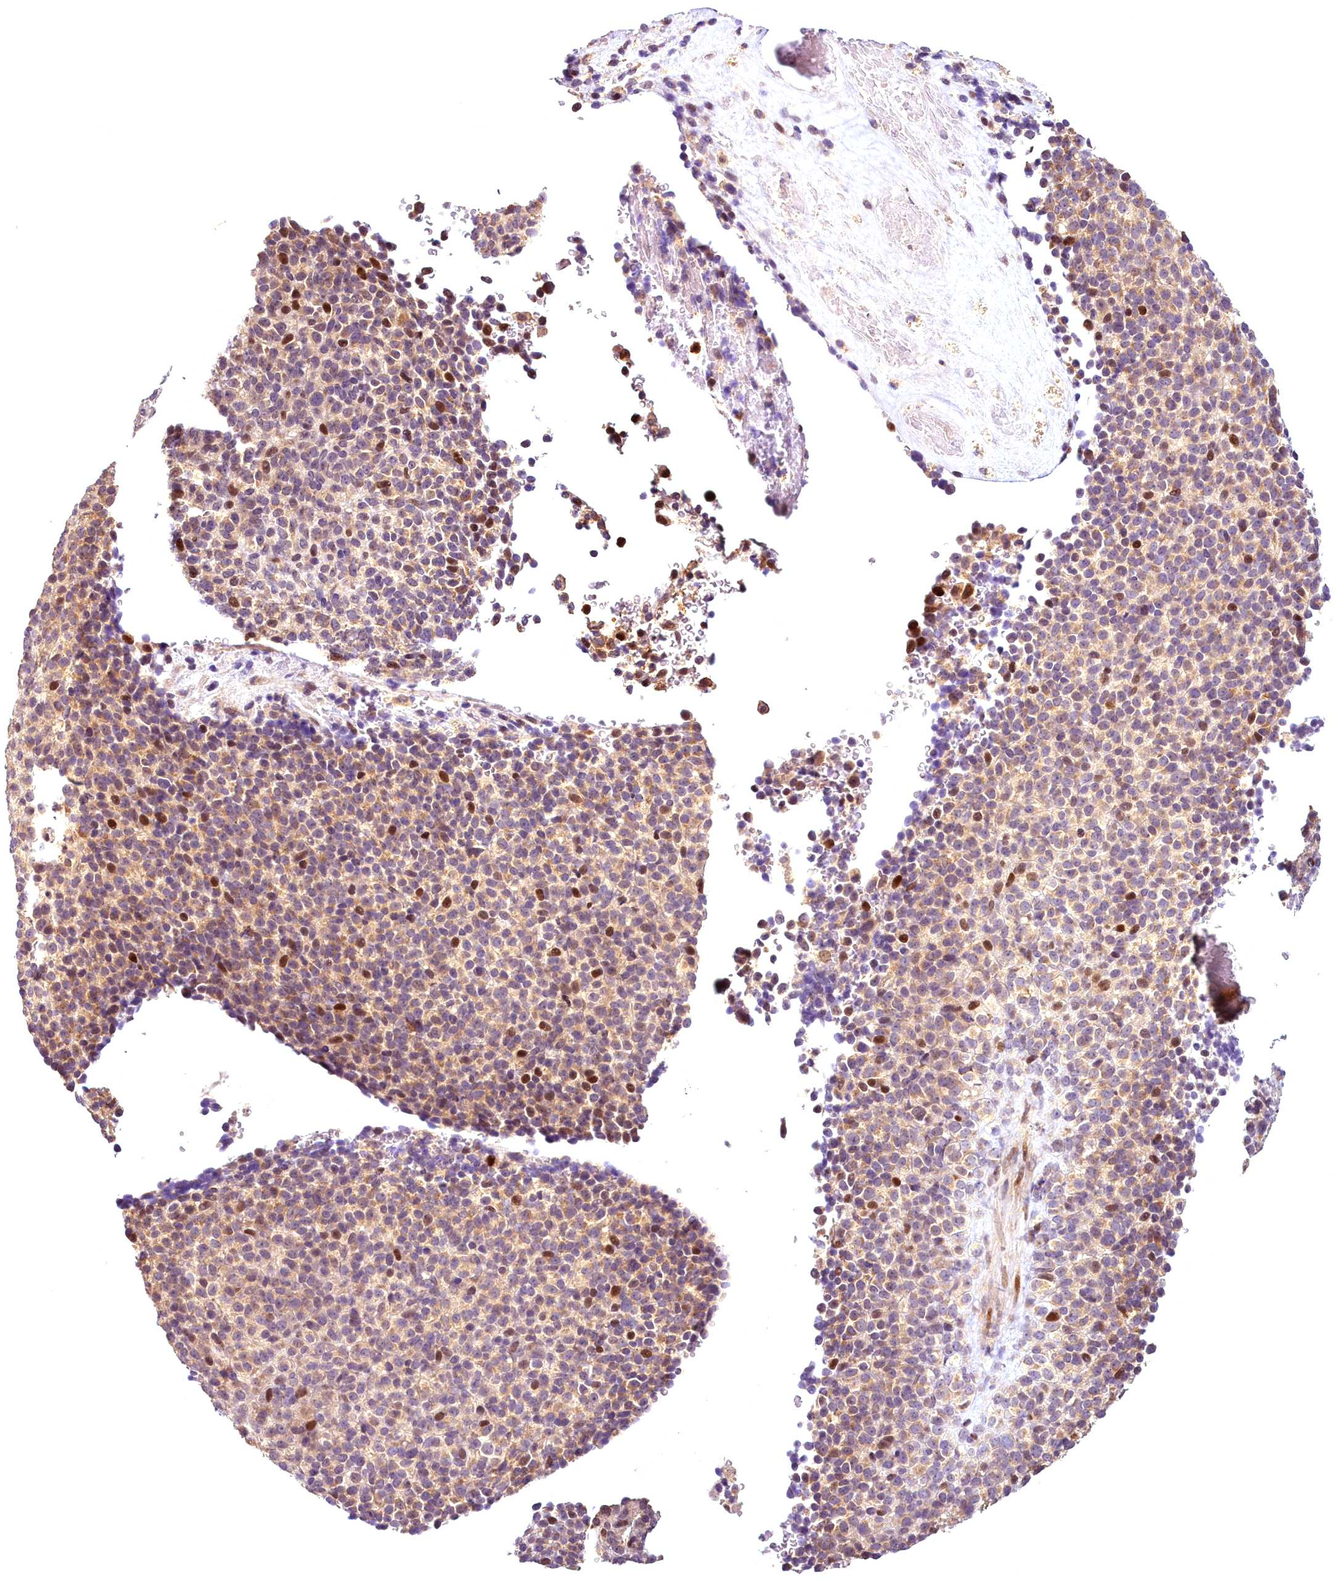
{"staining": {"intensity": "moderate", "quantity": "<25%", "location": "nuclear"}, "tissue": "melanoma", "cell_type": "Tumor cells", "image_type": "cancer", "snomed": [{"axis": "morphology", "description": "Malignant melanoma, Metastatic site"}, {"axis": "topography", "description": "Brain"}], "caption": "Immunohistochemical staining of human malignant melanoma (metastatic site) displays low levels of moderate nuclear staining in about <25% of tumor cells. The staining is performed using DAB brown chromogen to label protein expression. The nuclei are counter-stained blue using hematoxylin.", "gene": "AP1M1", "patient": {"sex": "female", "age": 56}}